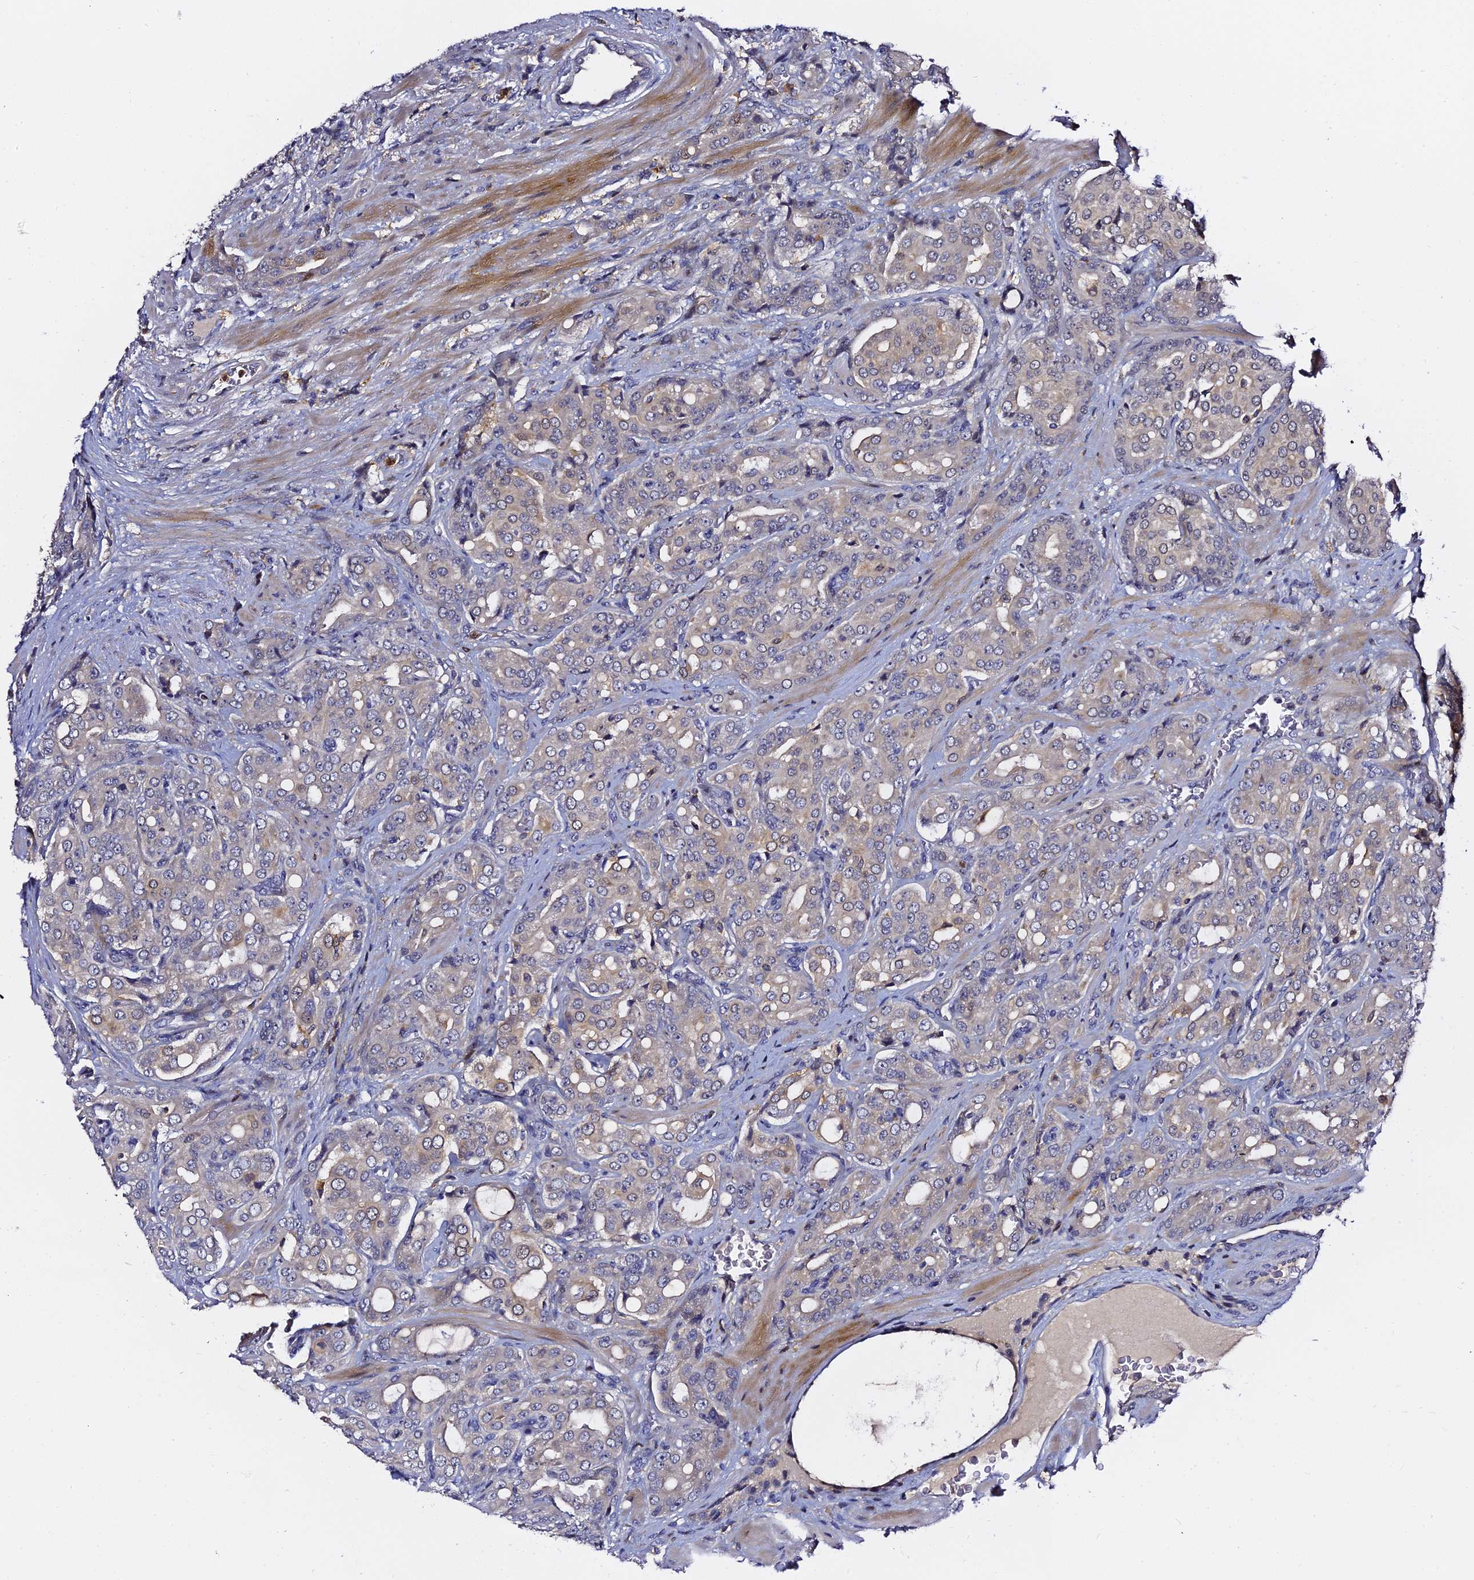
{"staining": {"intensity": "negative", "quantity": "none", "location": "none"}, "tissue": "prostate cancer", "cell_type": "Tumor cells", "image_type": "cancer", "snomed": [{"axis": "morphology", "description": "Adenocarcinoma, High grade"}, {"axis": "topography", "description": "Prostate"}], "caption": "This is a histopathology image of IHC staining of prostate high-grade adenocarcinoma, which shows no staining in tumor cells. The staining was performed using DAB to visualize the protein expression in brown, while the nuclei were stained in blue with hematoxylin (Magnification: 20x).", "gene": "IL4I1", "patient": {"sex": "male", "age": 68}}